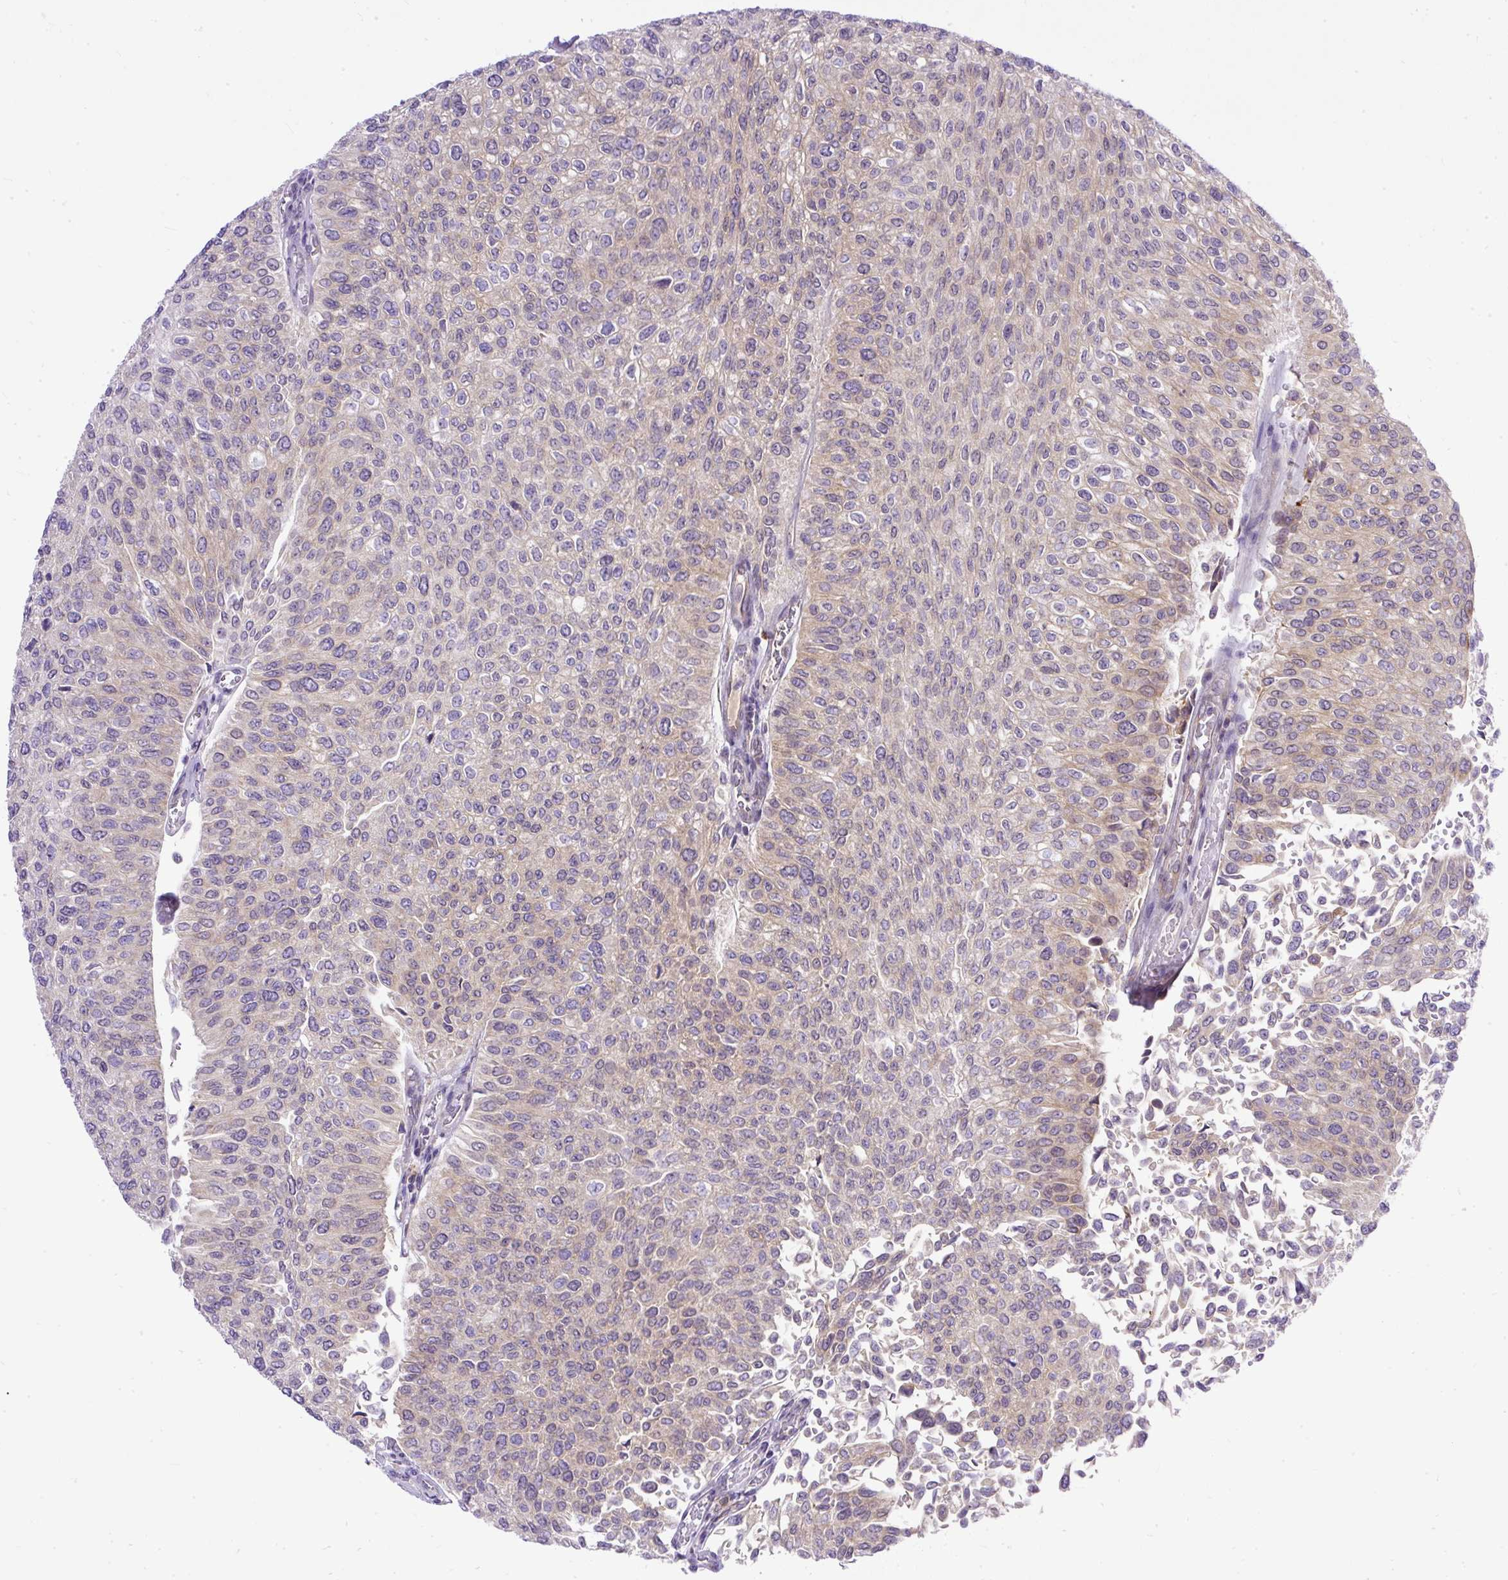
{"staining": {"intensity": "weak", "quantity": "25%-75%", "location": "cytoplasmic/membranous"}, "tissue": "urothelial cancer", "cell_type": "Tumor cells", "image_type": "cancer", "snomed": [{"axis": "morphology", "description": "Urothelial carcinoma, NOS"}, {"axis": "topography", "description": "Urinary bladder"}], "caption": "An immunohistochemistry (IHC) micrograph of tumor tissue is shown. Protein staining in brown shows weak cytoplasmic/membranous positivity in transitional cell carcinoma within tumor cells.", "gene": "AMFR", "patient": {"sex": "male", "age": 59}}